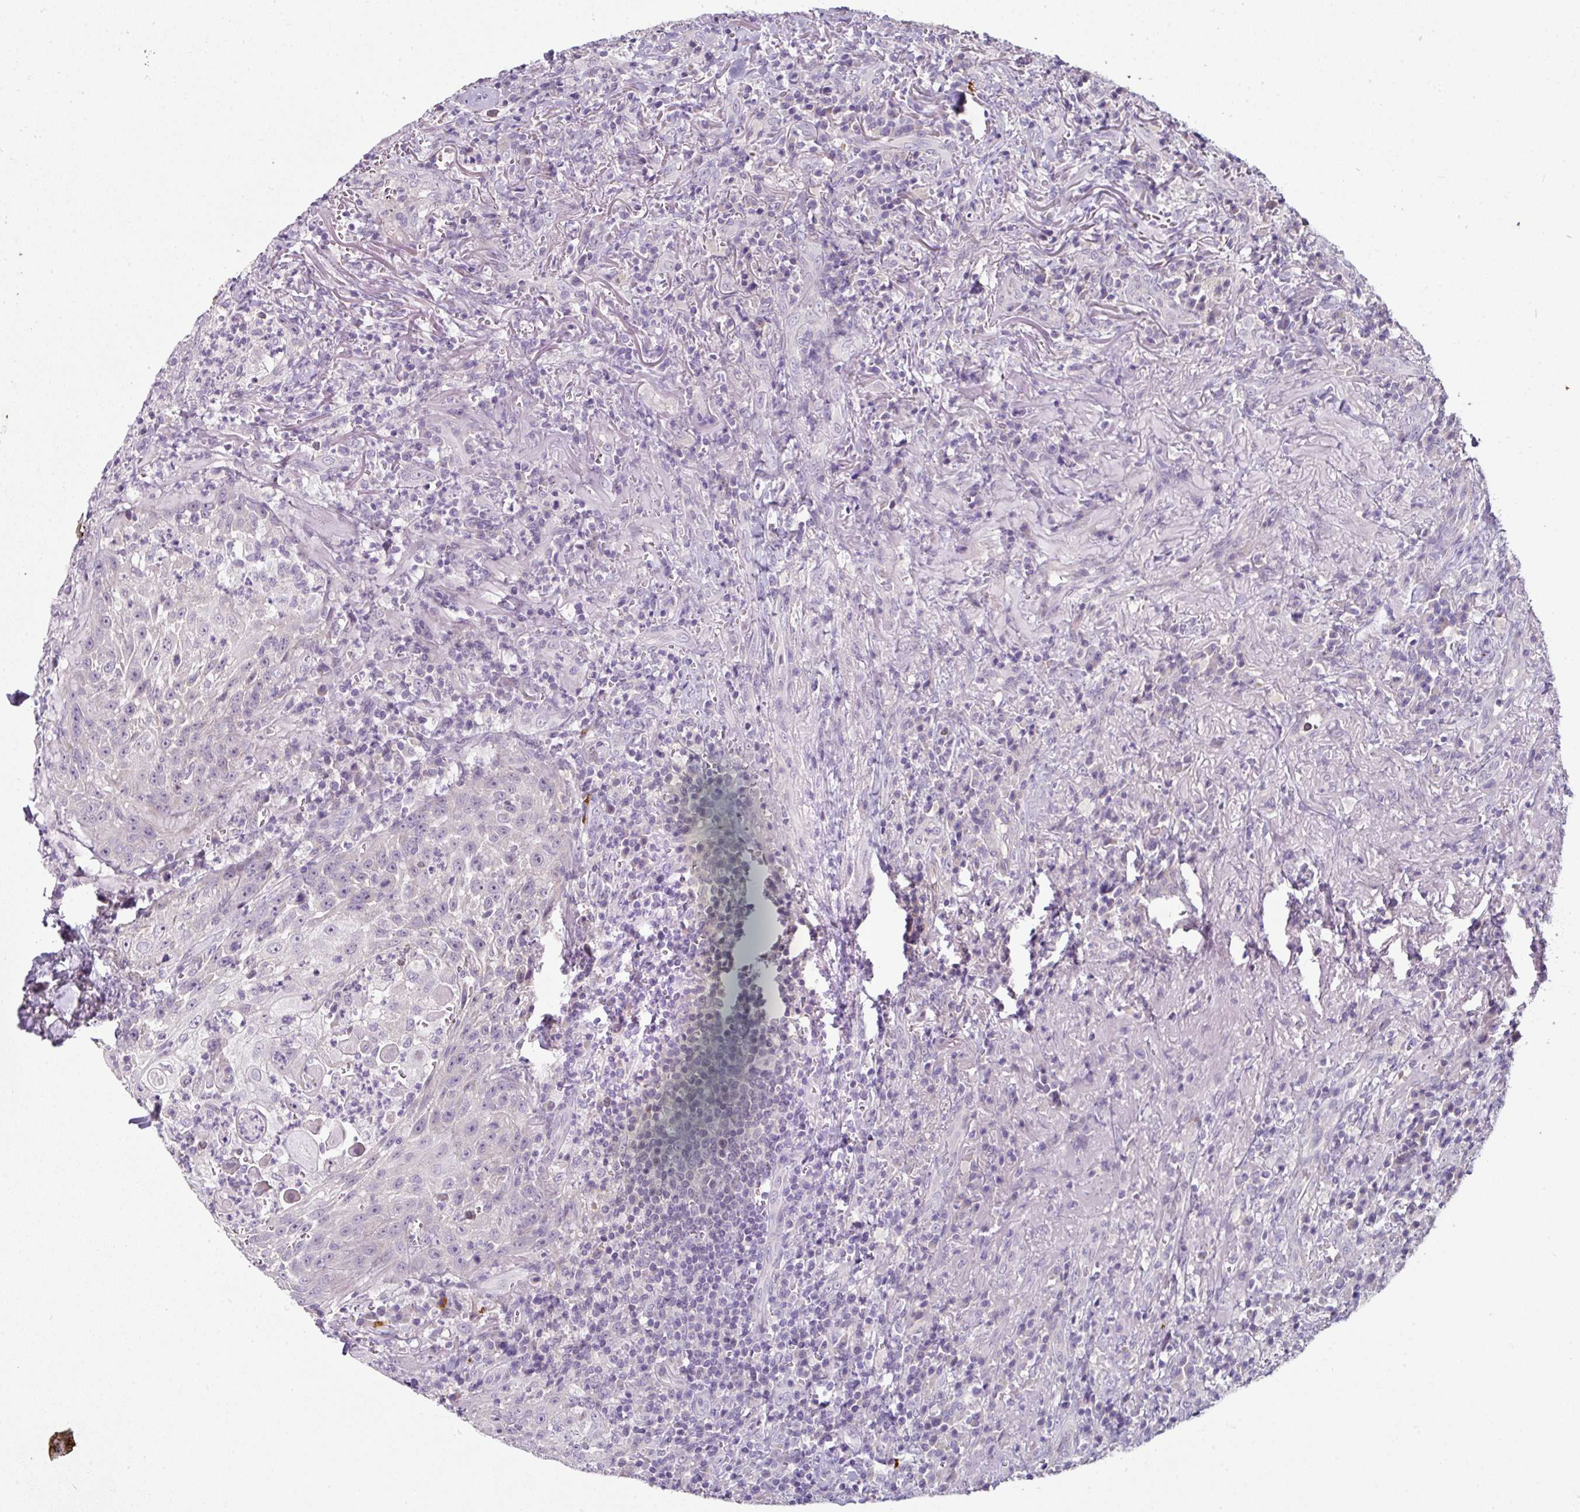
{"staining": {"intensity": "negative", "quantity": "none", "location": "none"}, "tissue": "head and neck cancer", "cell_type": "Tumor cells", "image_type": "cancer", "snomed": [{"axis": "morphology", "description": "Normal tissue, NOS"}, {"axis": "morphology", "description": "Squamous cell carcinoma, NOS"}, {"axis": "topography", "description": "Oral tissue"}, {"axis": "topography", "description": "Head-Neck"}], "caption": "Immunohistochemical staining of head and neck cancer (squamous cell carcinoma) displays no significant expression in tumor cells.", "gene": "FHAD1", "patient": {"sex": "female", "age": 70}}